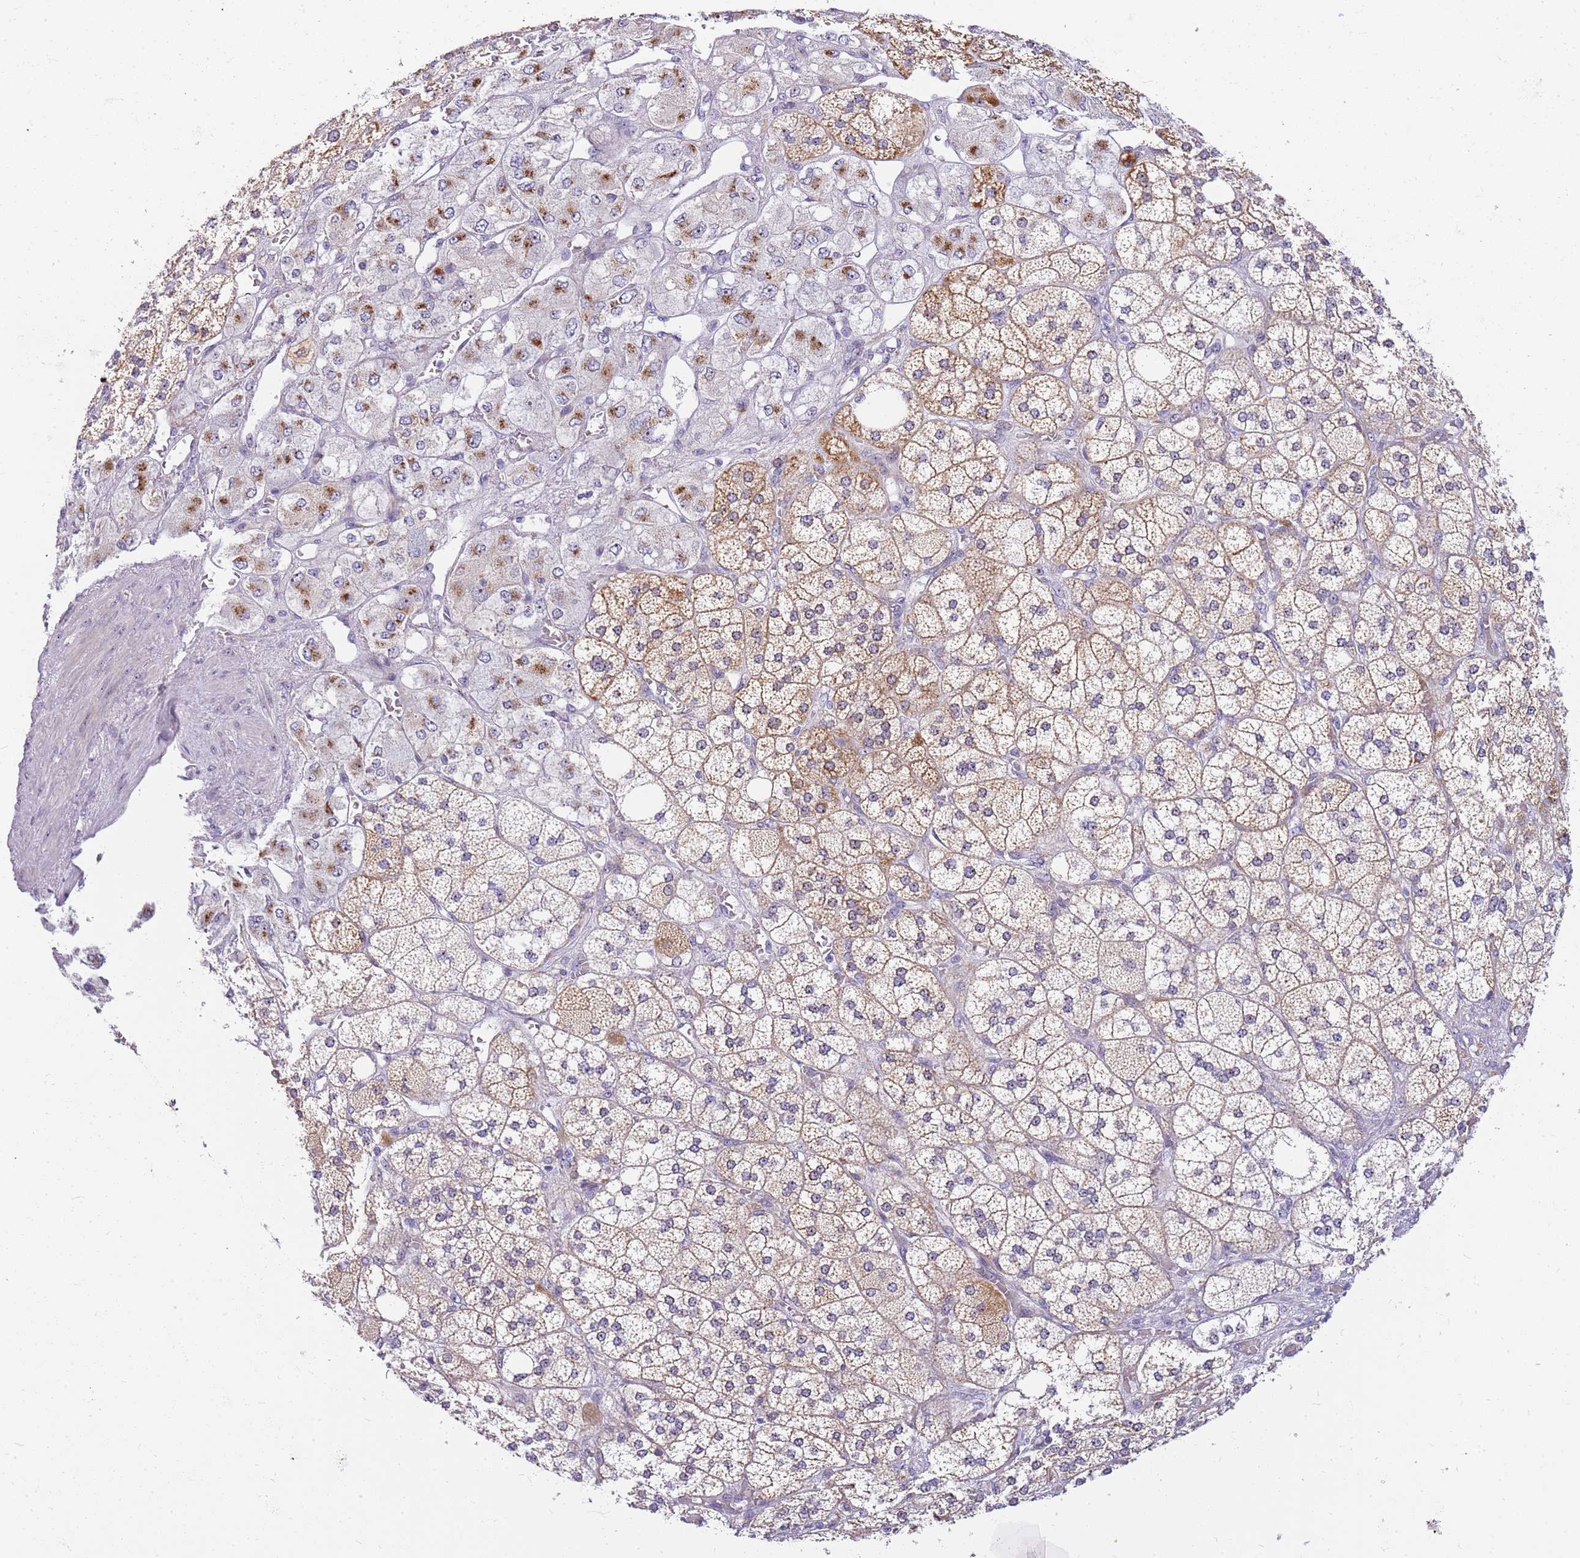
{"staining": {"intensity": "moderate", "quantity": ">75%", "location": "cytoplasmic/membranous"}, "tissue": "adrenal gland", "cell_type": "Glandular cells", "image_type": "normal", "snomed": [{"axis": "morphology", "description": "Normal tissue, NOS"}, {"axis": "topography", "description": "Adrenal gland"}], "caption": "Immunohistochemical staining of unremarkable adrenal gland exhibits >75% levels of moderate cytoplasmic/membranous protein expression in about >75% of glandular cells.", "gene": "DNAJA3", "patient": {"sex": "male", "age": 61}}